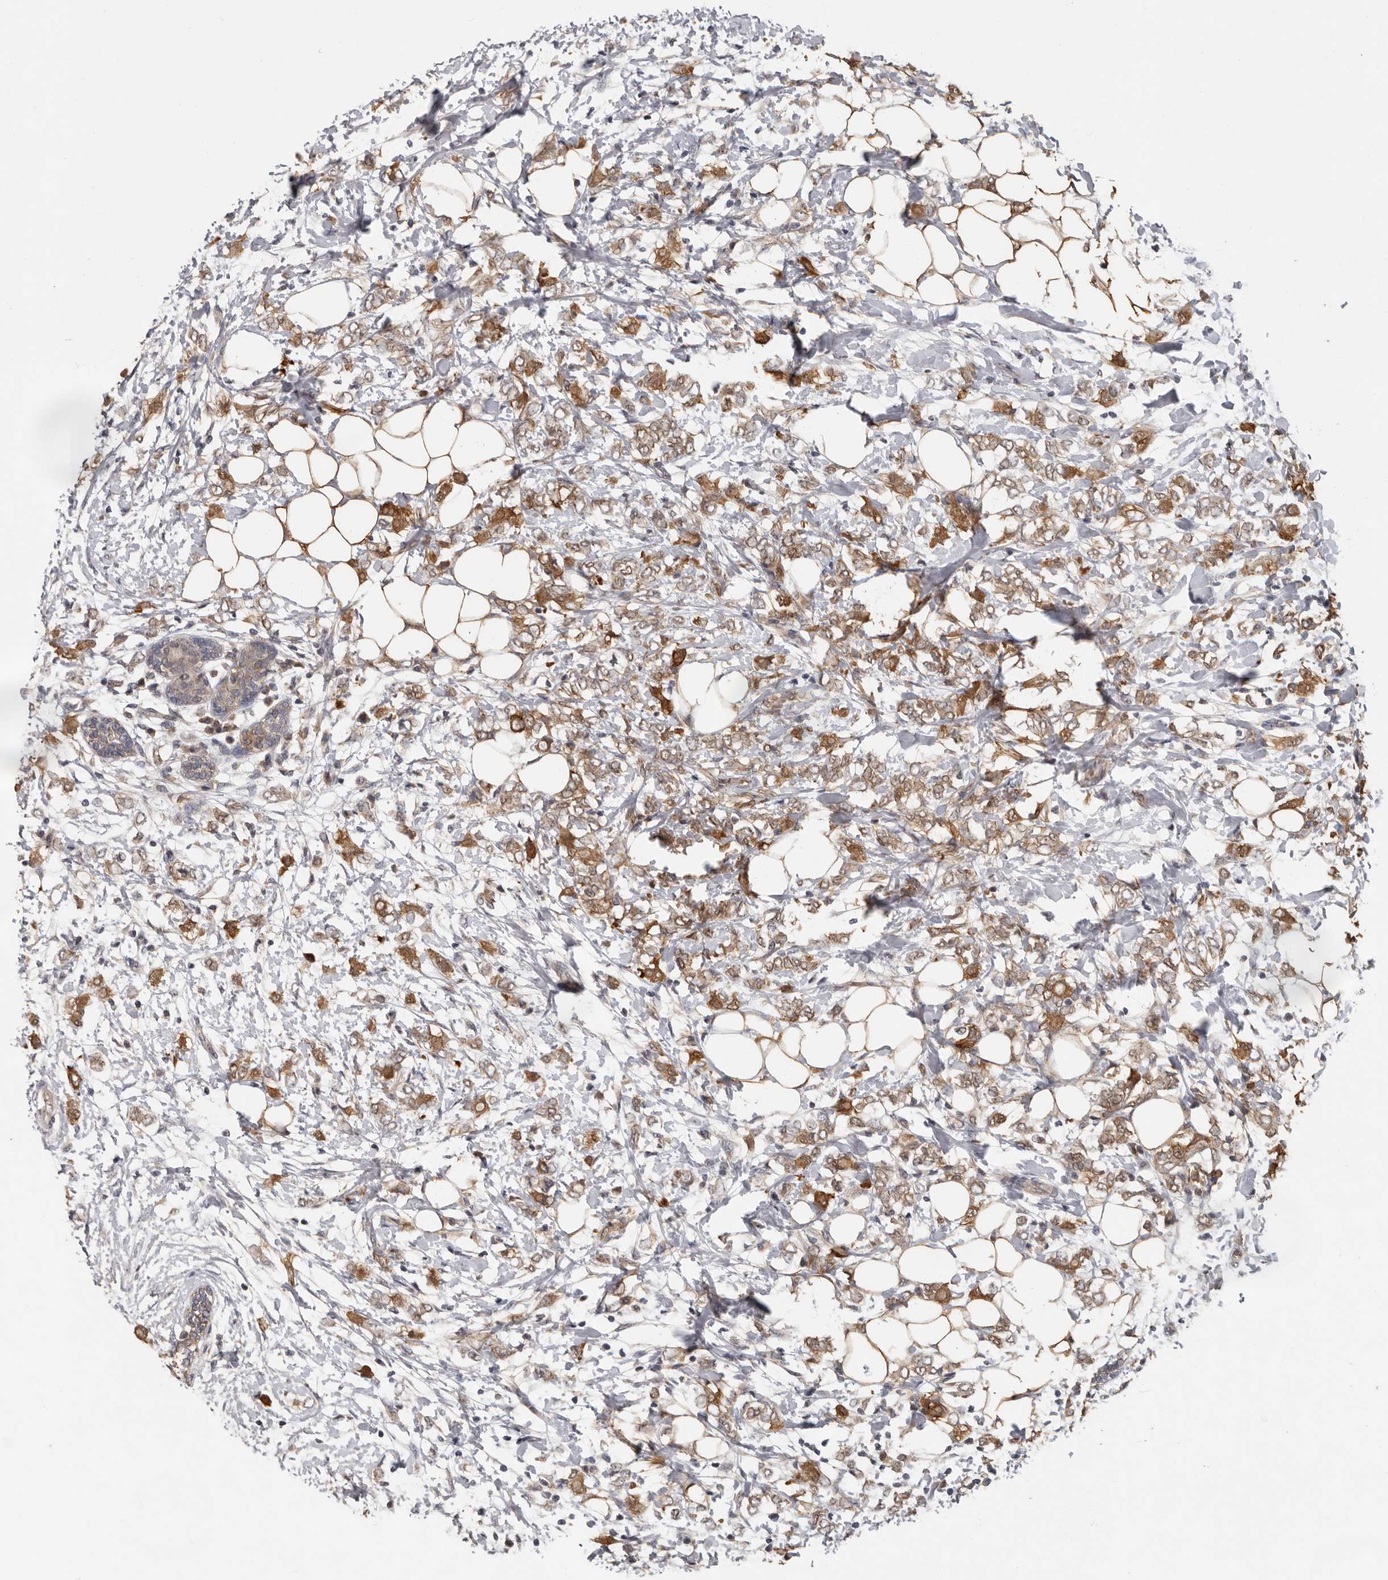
{"staining": {"intensity": "moderate", "quantity": ">75%", "location": "cytoplasmic/membranous"}, "tissue": "breast cancer", "cell_type": "Tumor cells", "image_type": "cancer", "snomed": [{"axis": "morphology", "description": "Normal tissue, NOS"}, {"axis": "morphology", "description": "Lobular carcinoma"}, {"axis": "topography", "description": "Breast"}], "caption": "Immunohistochemical staining of human breast cancer (lobular carcinoma) exhibits moderate cytoplasmic/membranous protein positivity in approximately >75% of tumor cells. (DAB = brown stain, brightfield microscopy at high magnification).", "gene": "MTF1", "patient": {"sex": "female", "age": 47}}